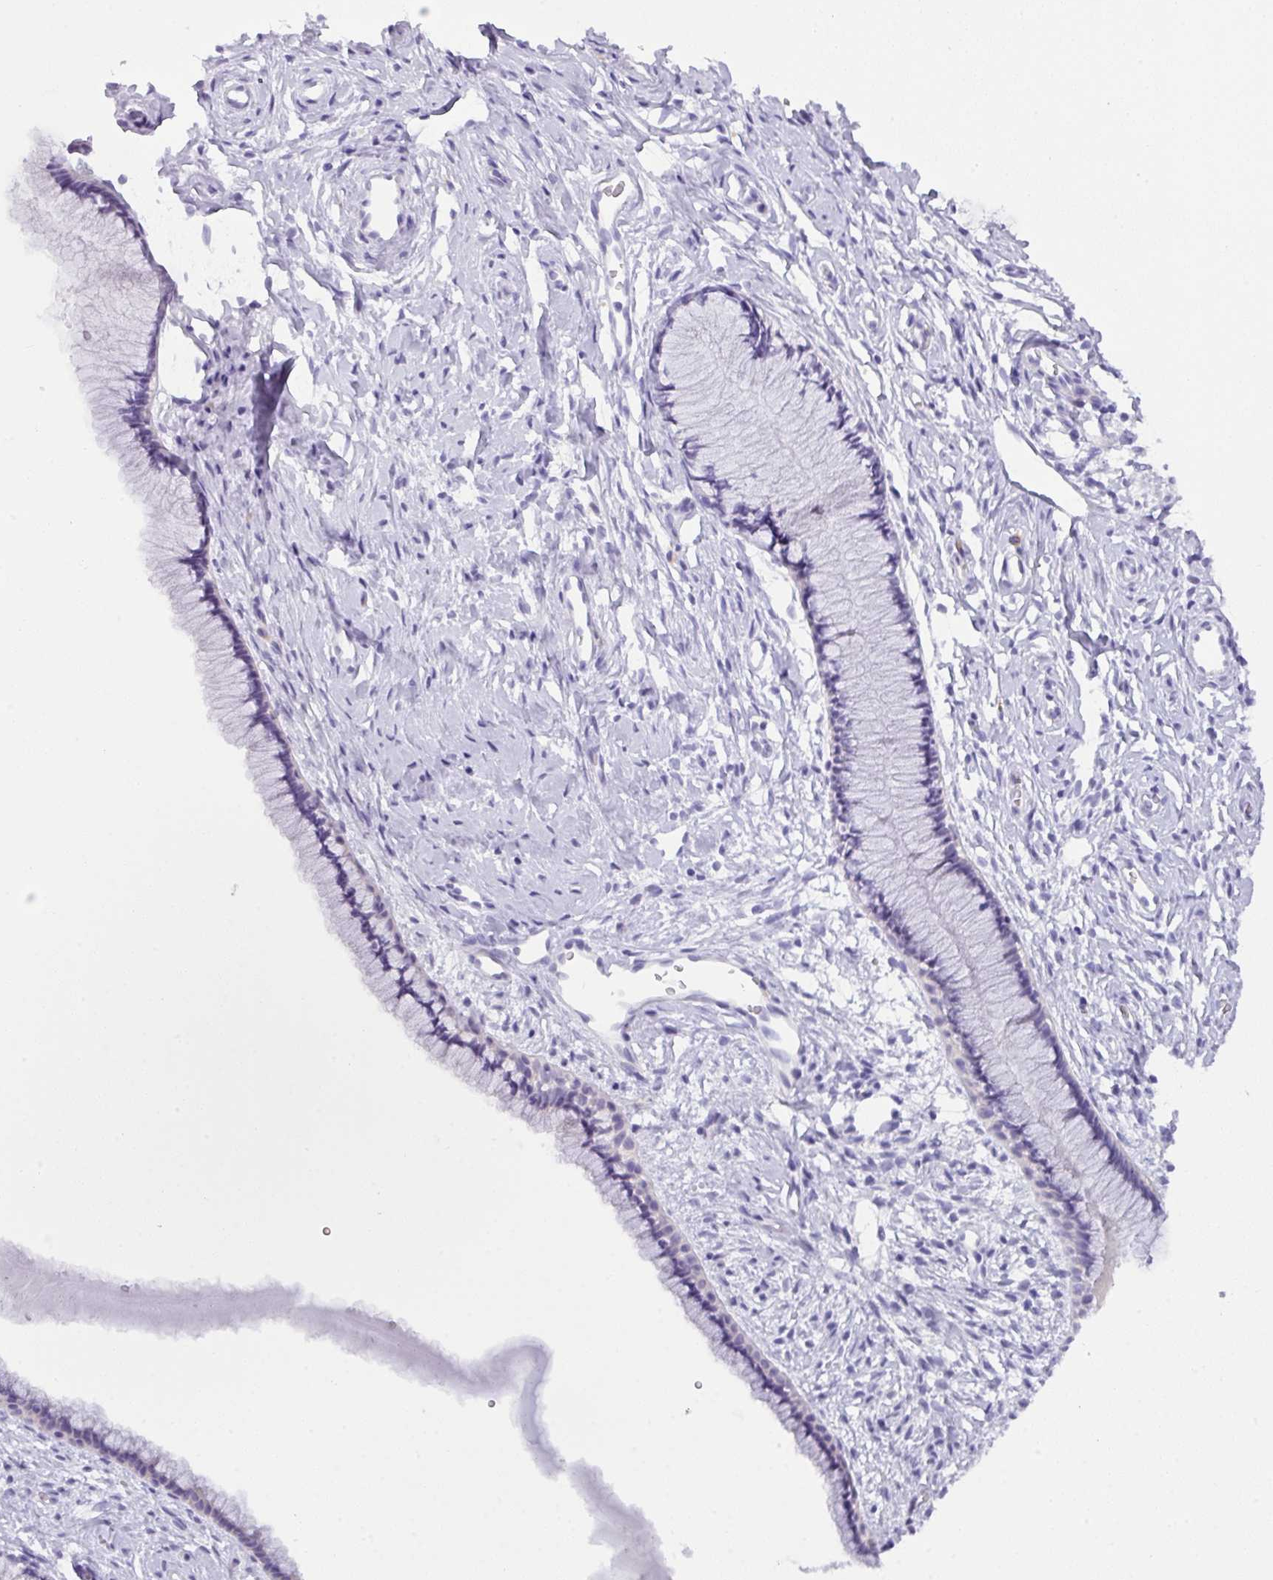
{"staining": {"intensity": "negative", "quantity": "none", "location": "none"}, "tissue": "cervix", "cell_type": "Glandular cells", "image_type": "normal", "snomed": [{"axis": "morphology", "description": "Normal tissue, NOS"}, {"axis": "topography", "description": "Cervix"}], "caption": "The immunohistochemistry (IHC) image has no significant positivity in glandular cells of cervix. Nuclei are stained in blue.", "gene": "MRM2", "patient": {"sex": "female", "age": 40}}